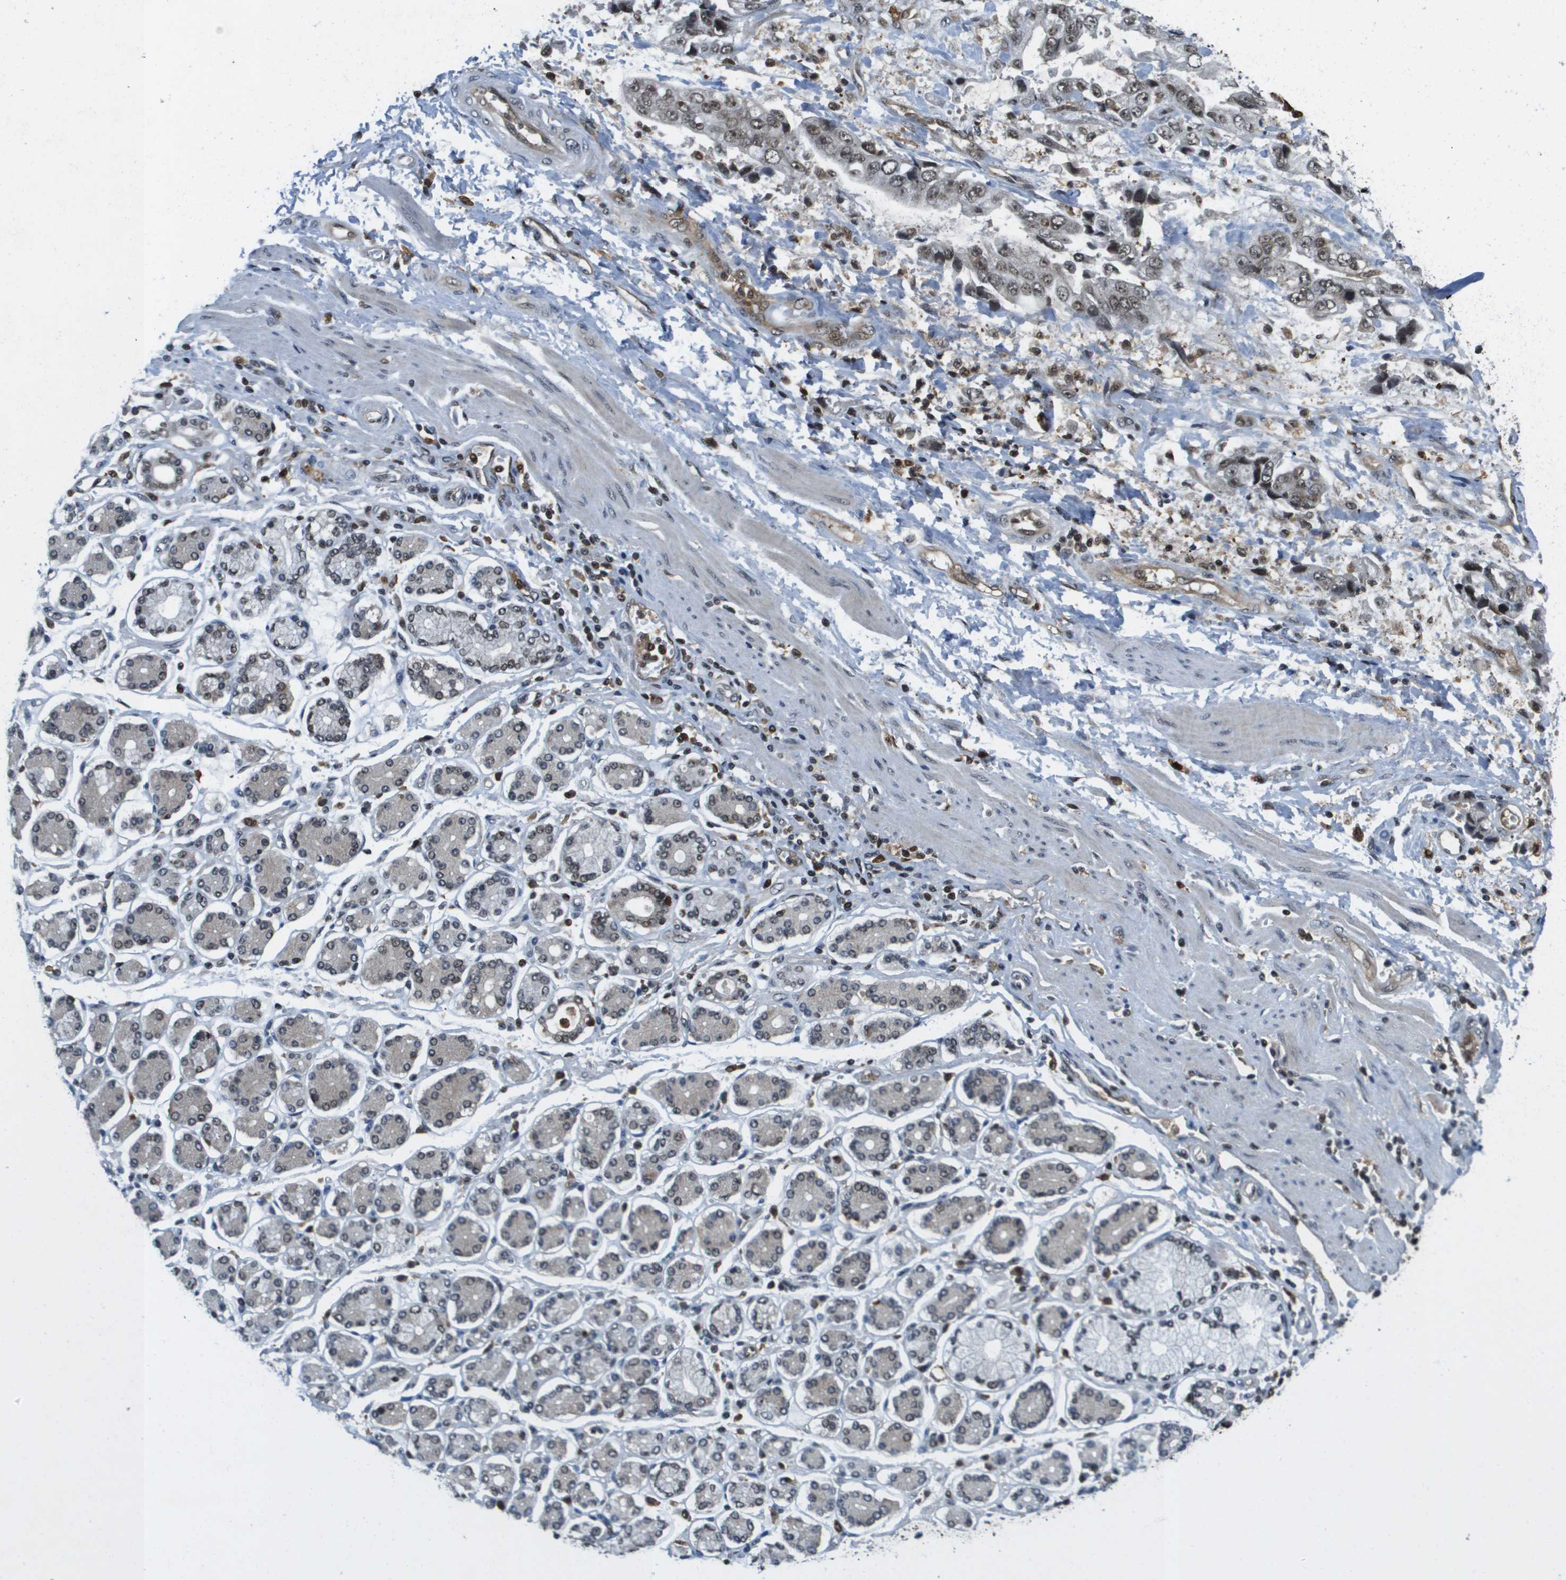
{"staining": {"intensity": "weak", "quantity": ">75%", "location": "nuclear"}, "tissue": "stomach cancer", "cell_type": "Tumor cells", "image_type": "cancer", "snomed": [{"axis": "morphology", "description": "Normal tissue, NOS"}, {"axis": "morphology", "description": "Adenocarcinoma, NOS"}, {"axis": "topography", "description": "Stomach"}], "caption": "An image showing weak nuclear expression in approximately >75% of tumor cells in stomach adenocarcinoma, as visualized by brown immunohistochemical staining.", "gene": "EP400", "patient": {"sex": "male", "age": 62}}